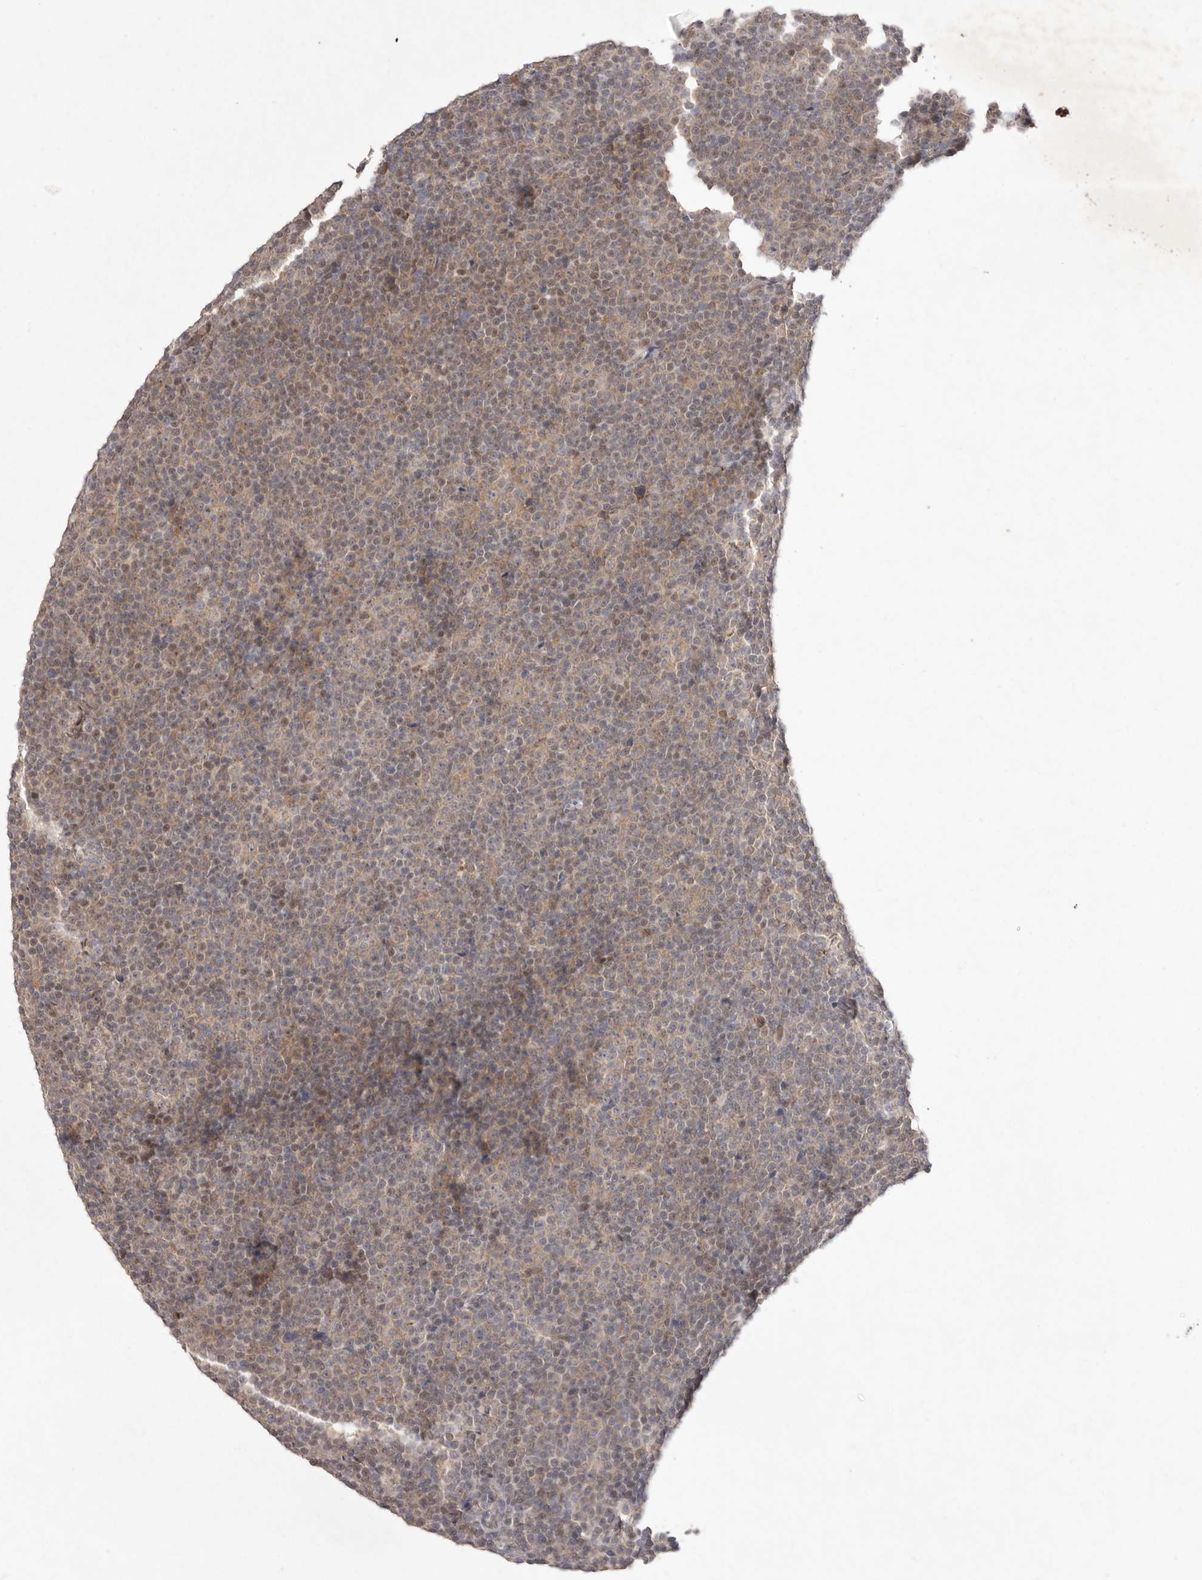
{"staining": {"intensity": "moderate", "quantity": ">75%", "location": "cytoplasmic/membranous,nuclear"}, "tissue": "lymphoma", "cell_type": "Tumor cells", "image_type": "cancer", "snomed": [{"axis": "morphology", "description": "Malignant lymphoma, non-Hodgkin's type, Low grade"}, {"axis": "topography", "description": "Lymph node"}], "caption": "Lymphoma was stained to show a protein in brown. There is medium levels of moderate cytoplasmic/membranous and nuclear positivity in about >75% of tumor cells.", "gene": "TADA1", "patient": {"sex": "female", "age": 67}}